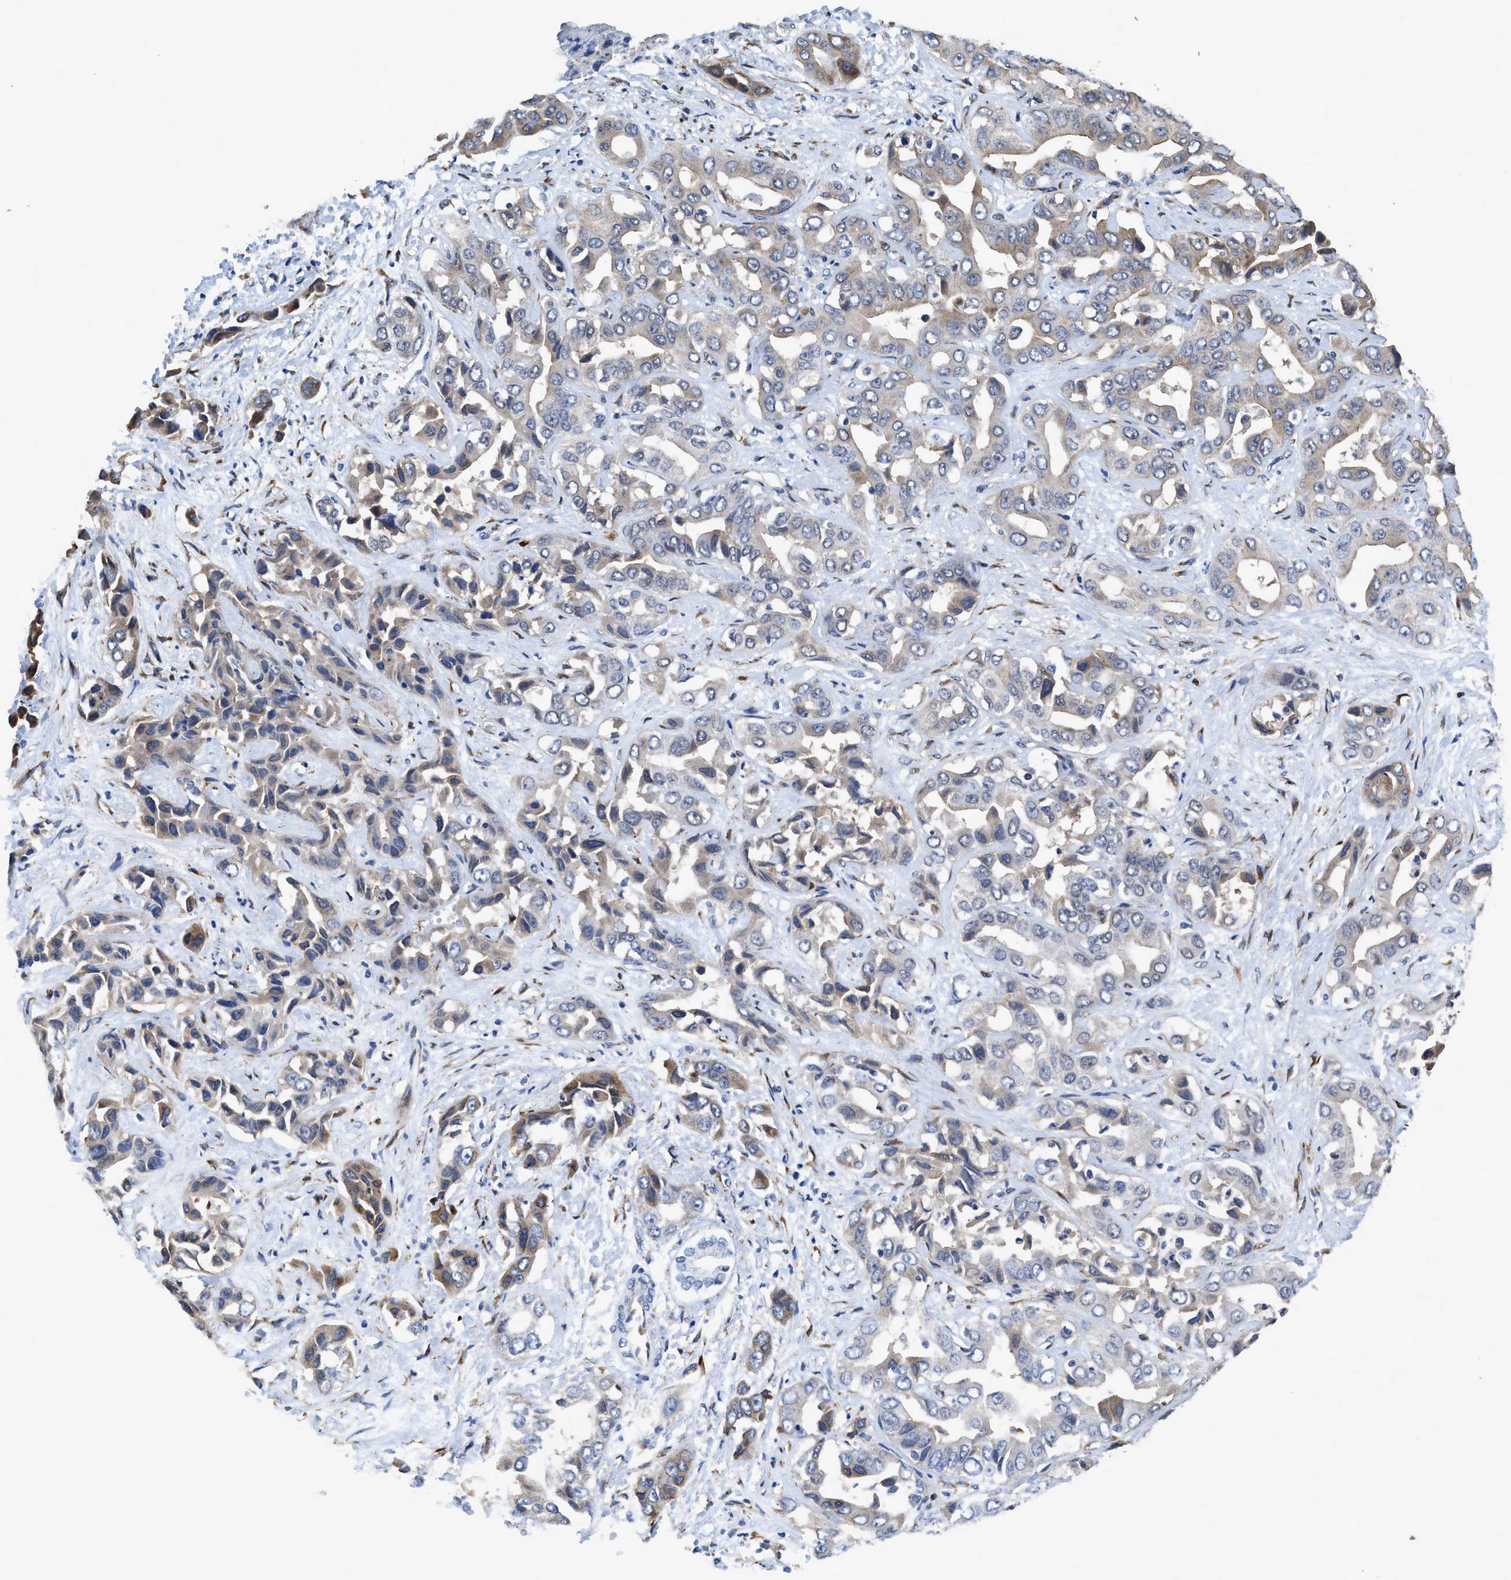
{"staining": {"intensity": "moderate", "quantity": "25%-75%", "location": "cytoplasmic/membranous"}, "tissue": "liver cancer", "cell_type": "Tumor cells", "image_type": "cancer", "snomed": [{"axis": "morphology", "description": "Cholangiocarcinoma"}, {"axis": "topography", "description": "Liver"}], "caption": "This is an image of immunohistochemistry staining of liver cancer, which shows moderate positivity in the cytoplasmic/membranous of tumor cells.", "gene": "IDNK", "patient": {"sex": "female", "age": 52}}